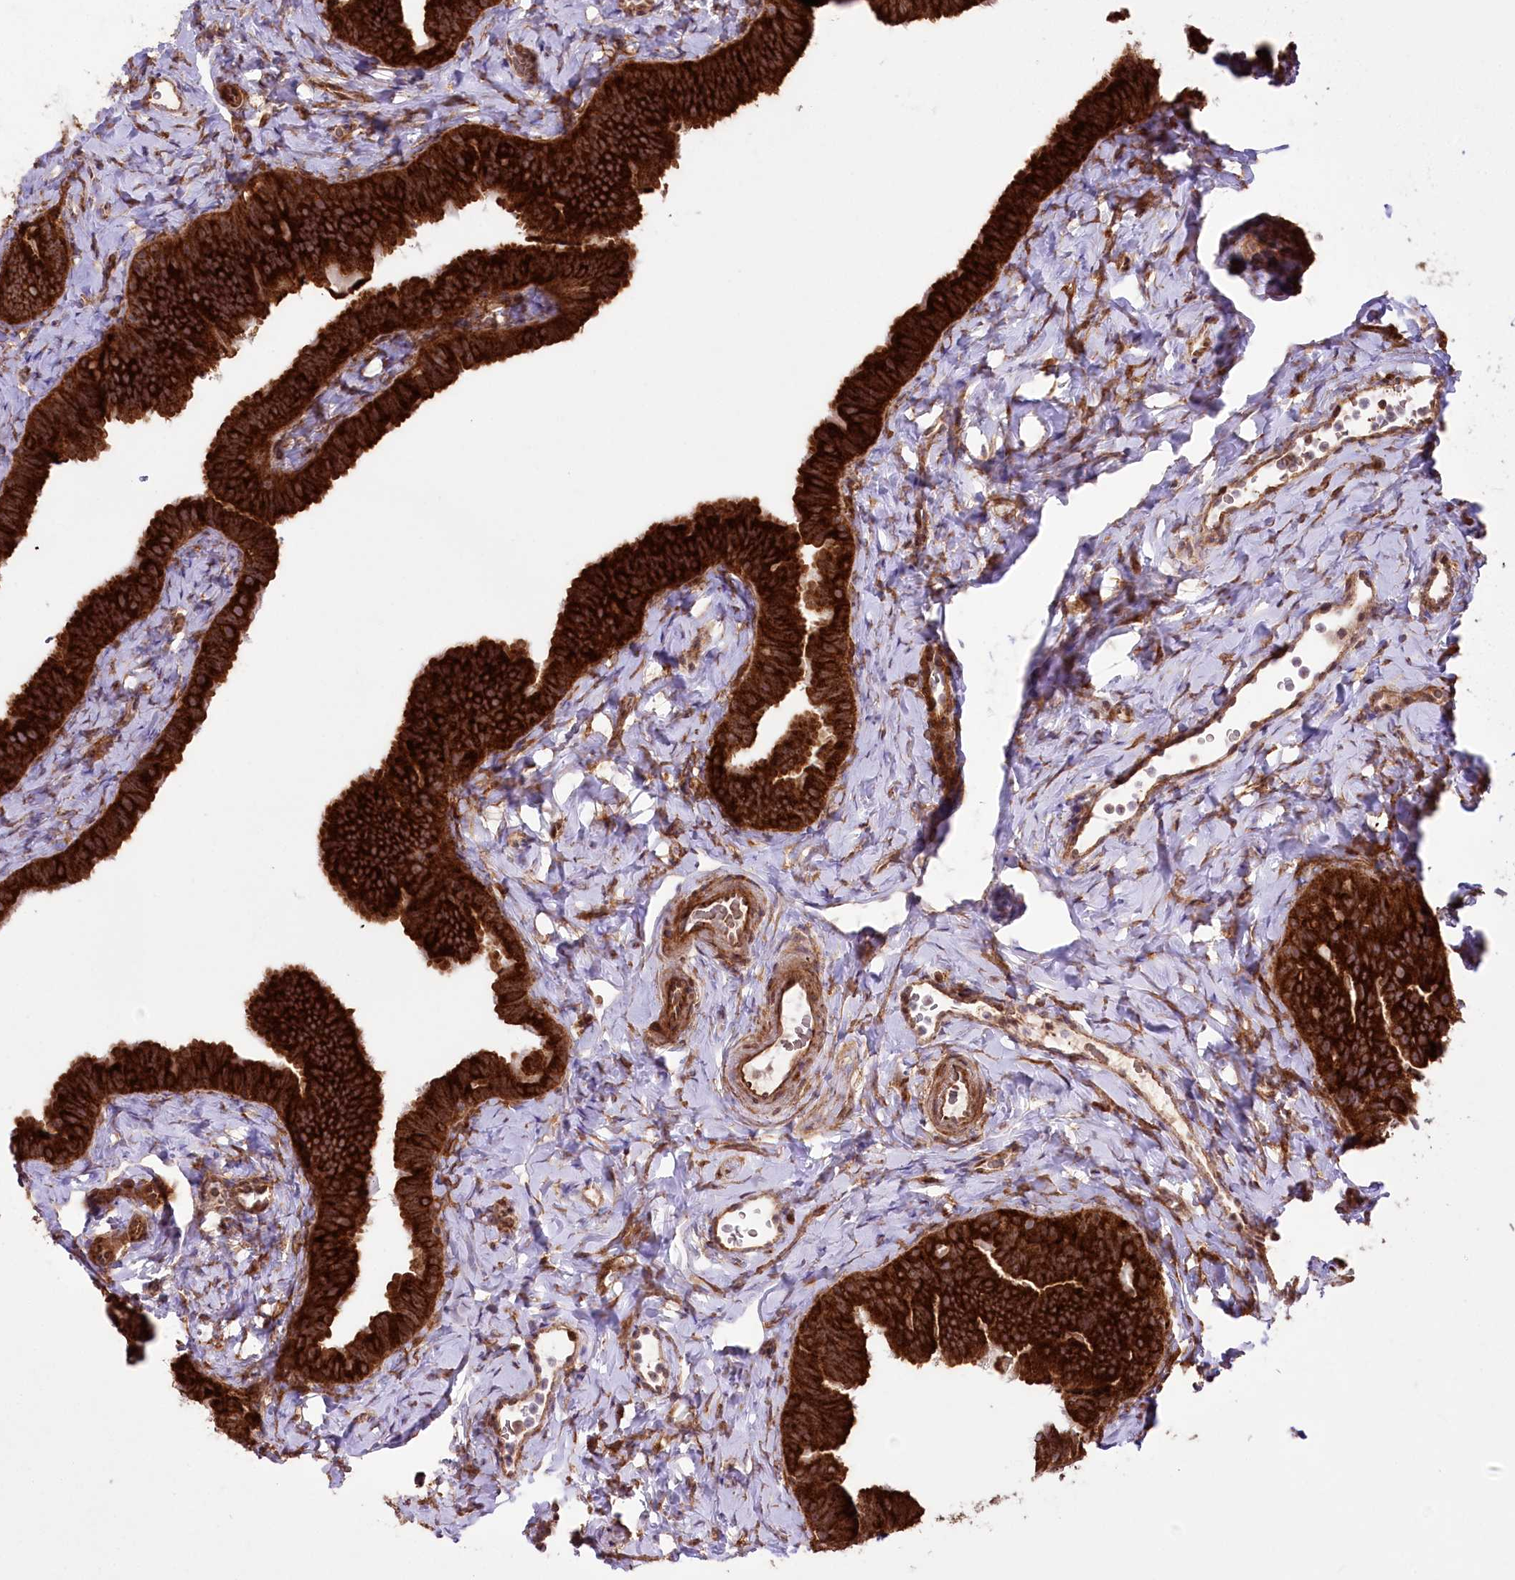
{"staining": {"intensity": "strong", "quantity": ">75%", "location": "cytoplasmic/membranous"}, "tissue": "fallopian tube", "cell_type": "Glandular cells", "image_type": "normal", "snomed": [{"axis": "morphology", "description": "Normal tissue, NOS"}, {"axis": "topography", "description": "Fallopian tube"}], "caption": "Brown immunohistochemical staining in benign fallopian tube shows strong cytoplasmic/membranous expression in about >75% of glandular cells.", "gene": "CCDC91", "patient": {"sex": "female", "age": 65}}